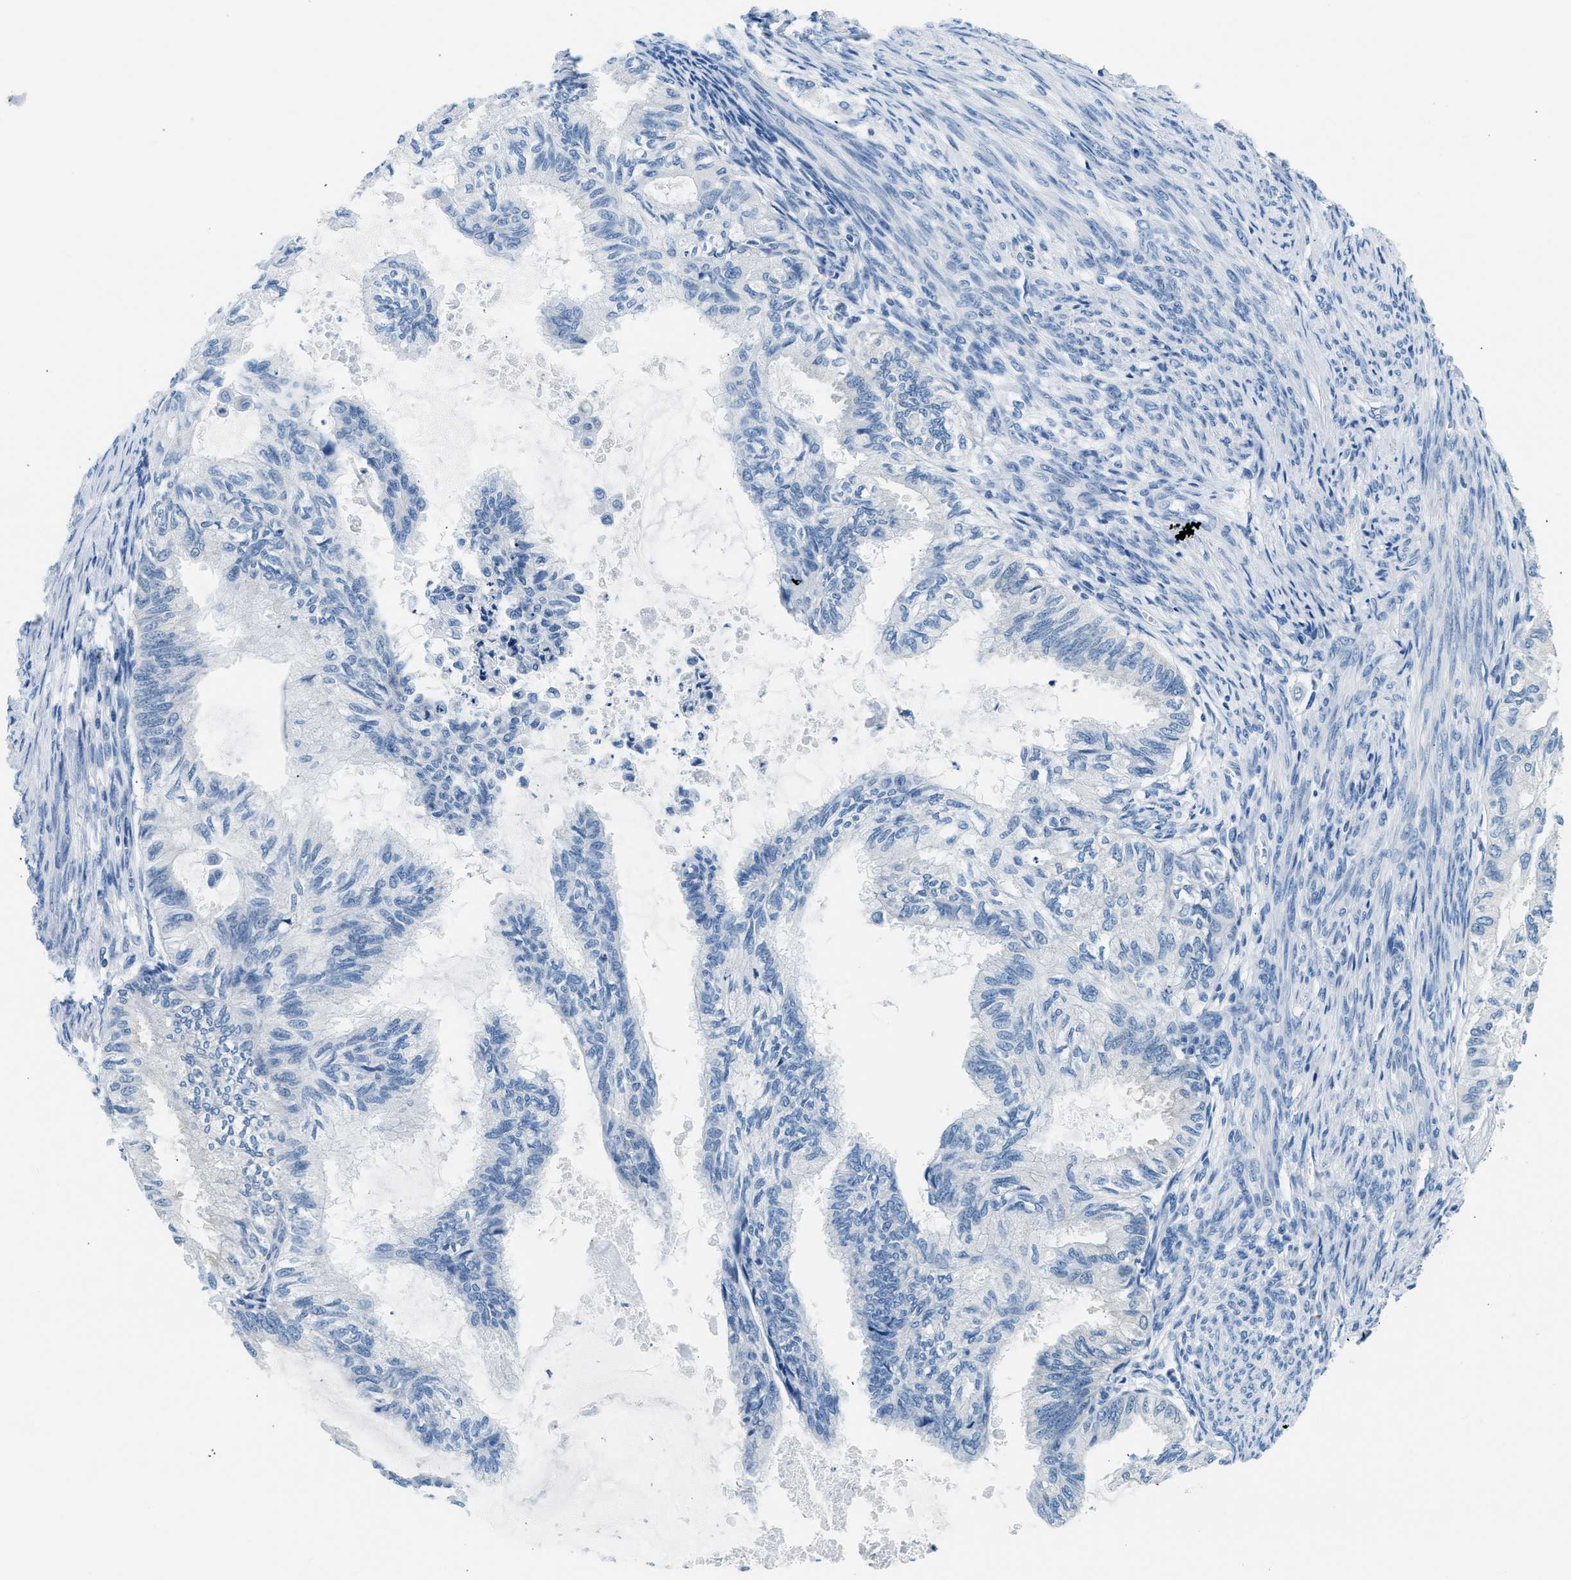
{"staining": {"intensity": "negative", "quantity": "none", "location": "none"}, "tissue": "cervical cancer", "cell_type": "Tumor cells", "image_type": "cancer", "snomed": [{"axis": "morphology", "description": "Normal tissue, NOS"}, {"axis": "morphology", "description": "Adenocarcinoma, NOS"}, {"axis": "topography", "description": "Cervix"}, {"axis": "topography", "description": "Endometrium"}], "caption": "Immunohistochemical staining of human cervical cancer (adenocarcinoma) displays no significant expression in tumor cells.", "gene": "CLDN18", "patient": {"sex": "female", "age": 86}}